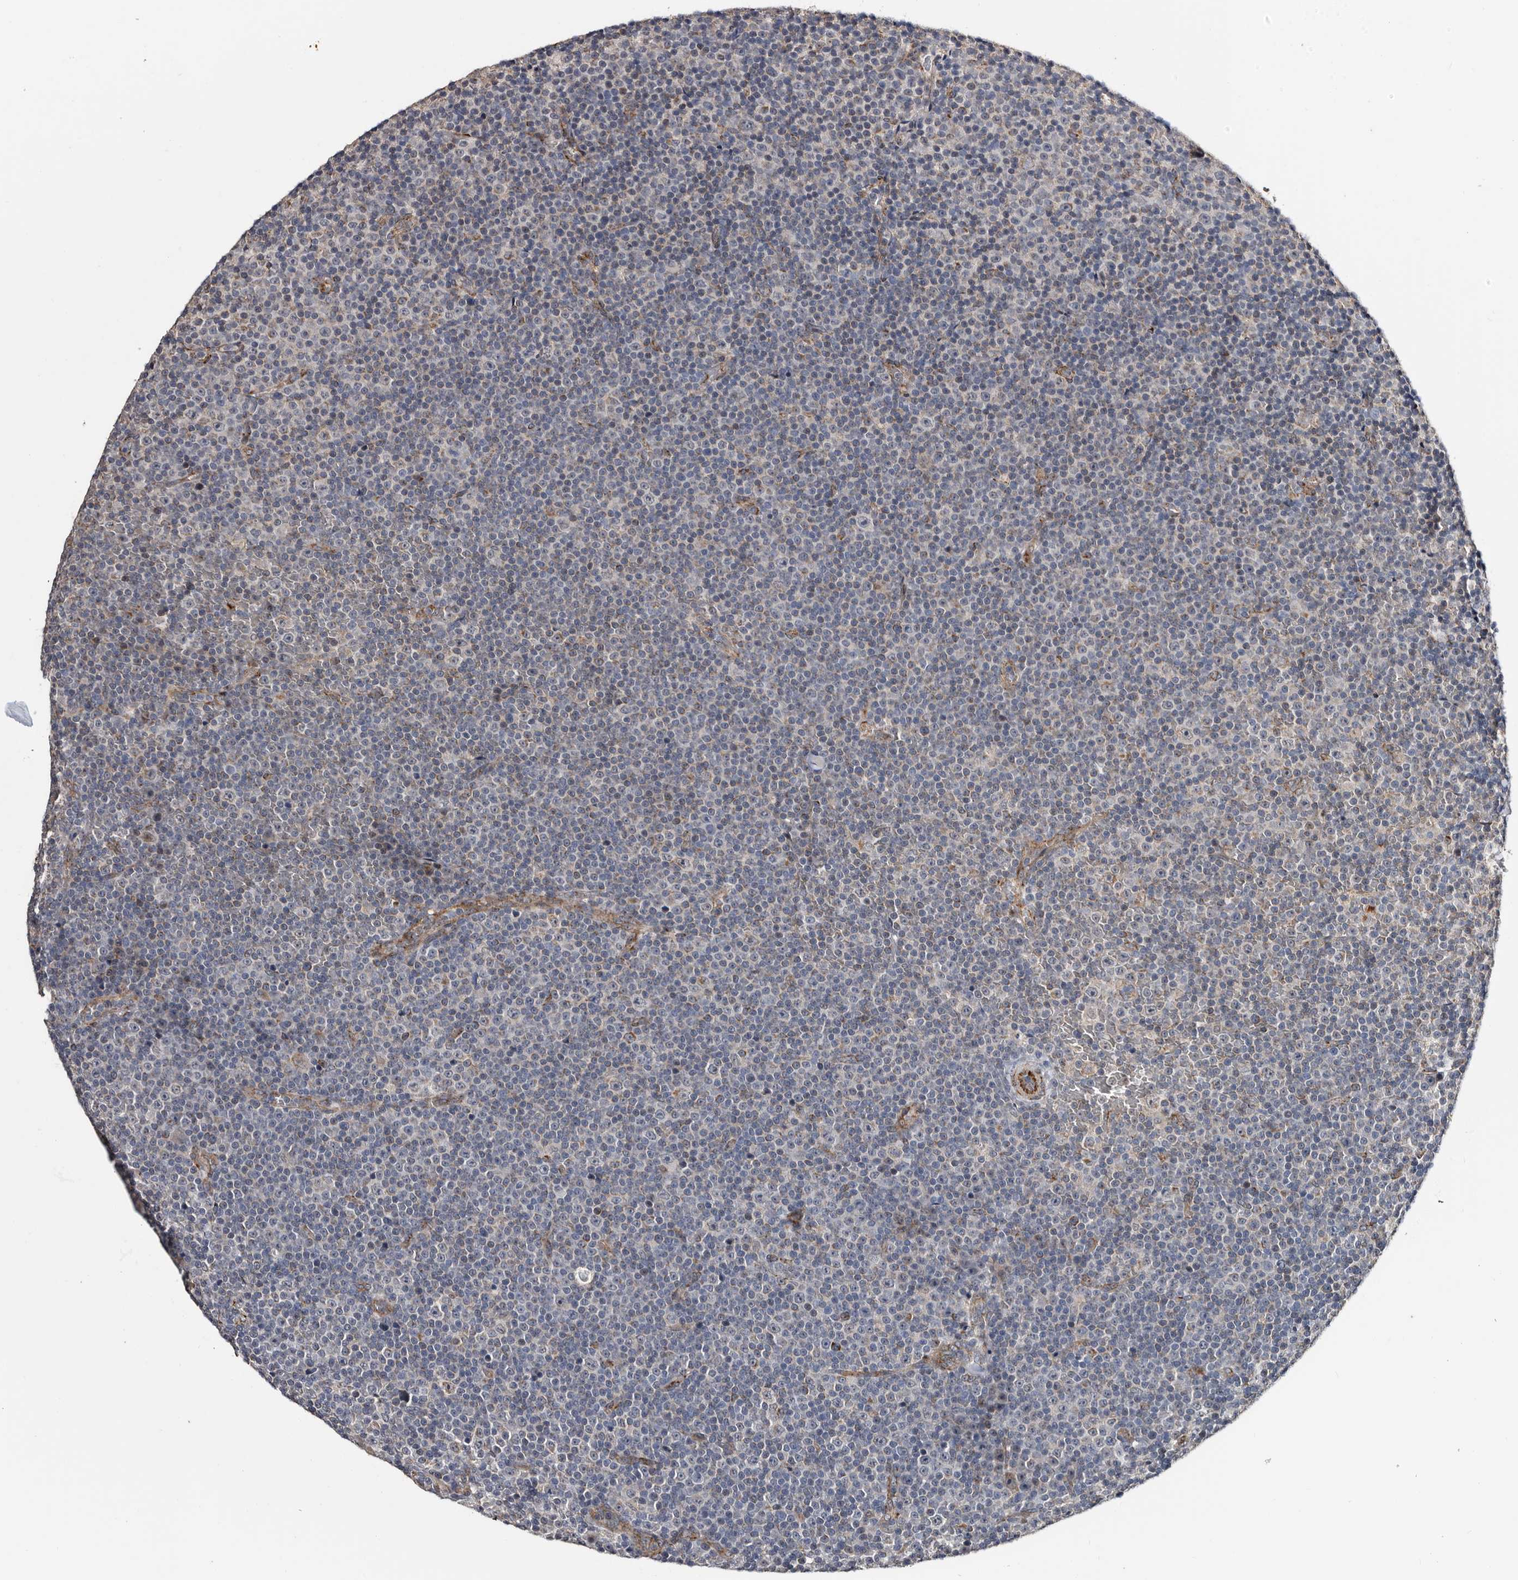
{"staining": {"intensity": "negative", "quantity": "none", "location": "none"}, "tissue": "lymphoma", "cell_type": "Tumor cells", "image_type": "cancer", "snomed": [{"axis": "morphology", "description": "Malignant lymphoma, non-Hodgkin's type, Low grade"}, {"axis": "topography", "description": "Lymph node"}], "caption": "An image of human lymphoma is negative for staining in tumor cells.", "gene": "ARMCX2", "patient": {"sex": "female", "age": 67}}